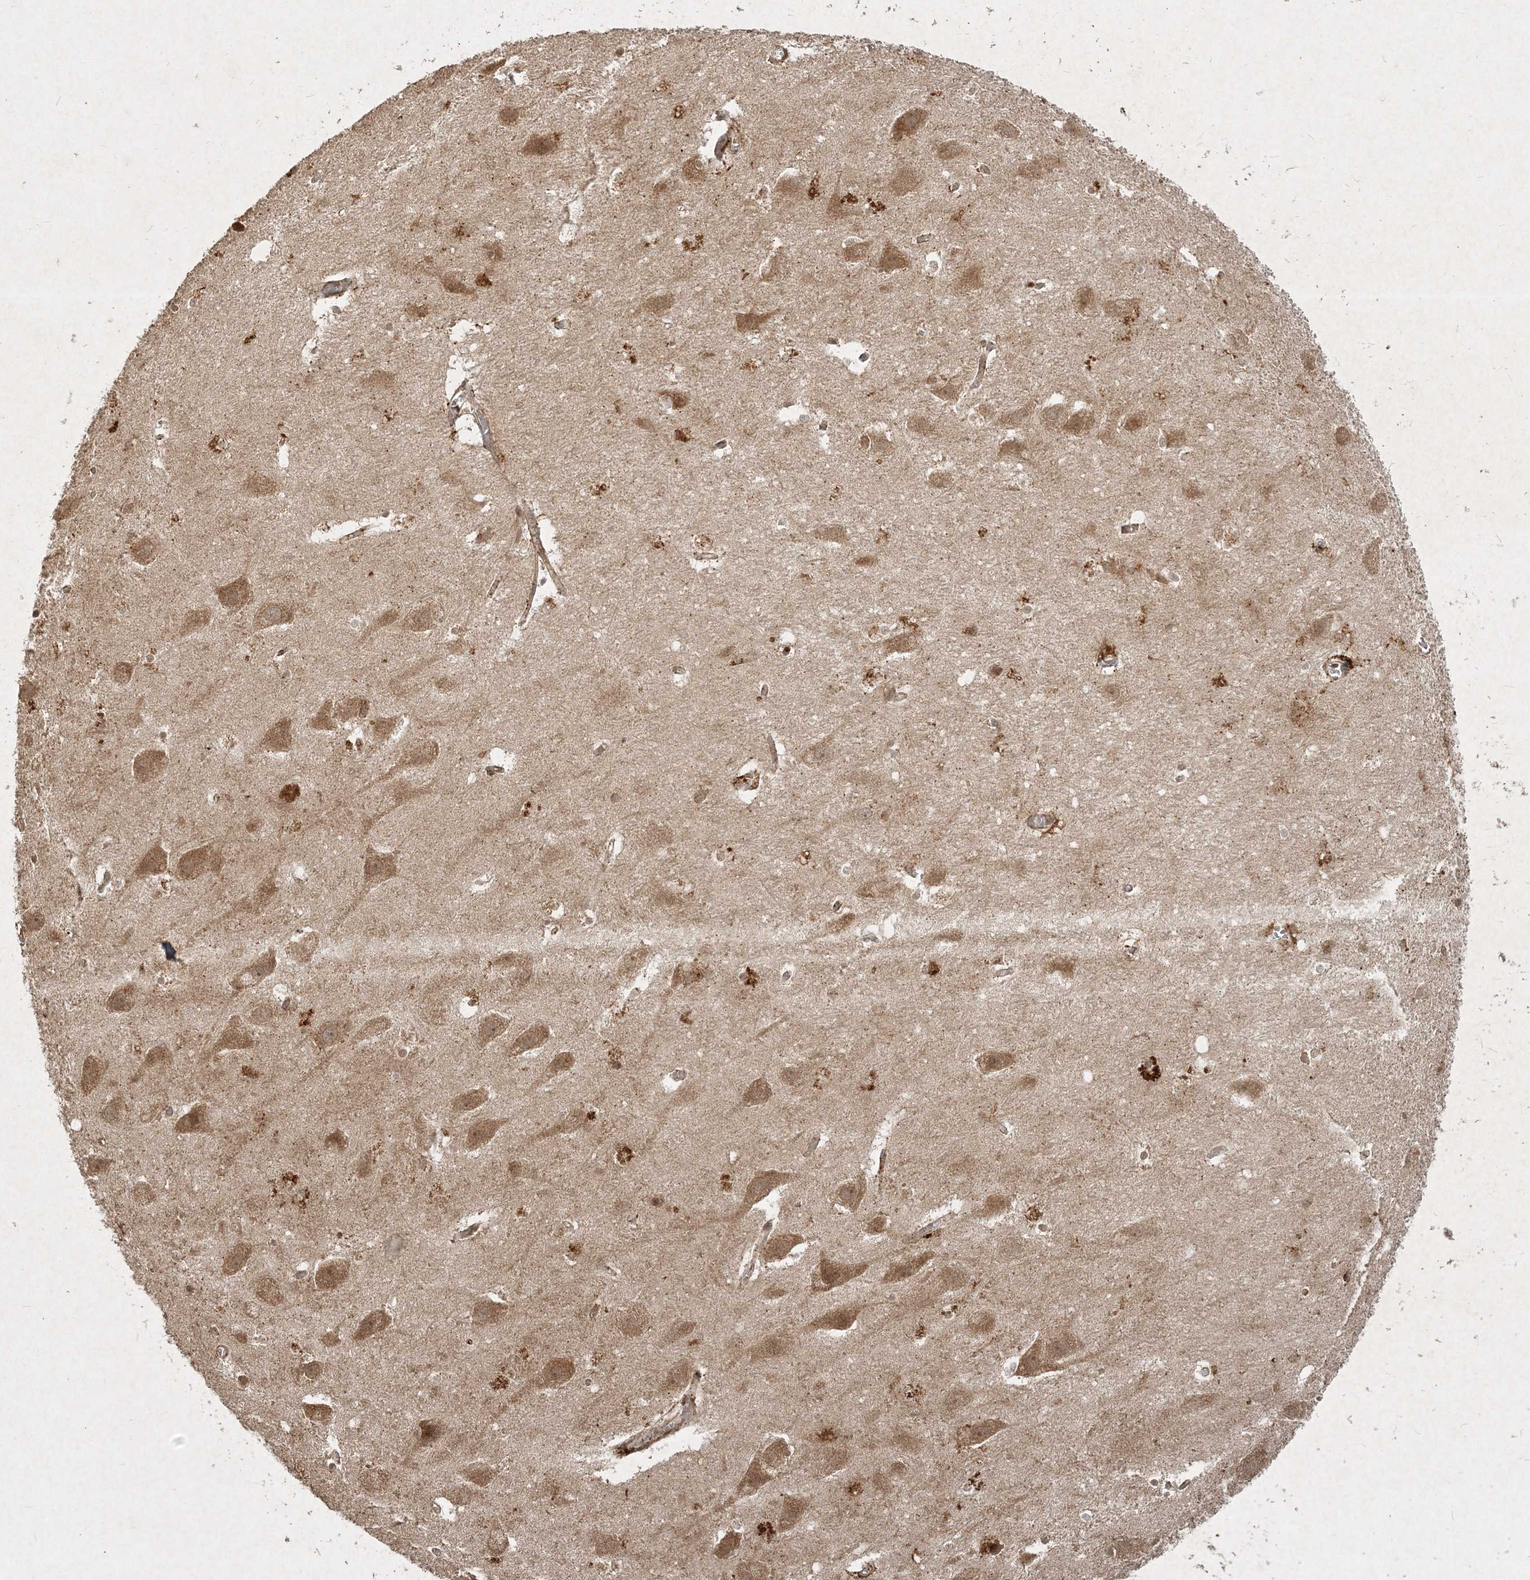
{"staining": {"intensity": "moderate", "quantity": "25%-75%", "location": "cytoplasmic/membranous,nuclear"}, "tissue": "hippocampus", "cell_type": "Glial cells", "image_type": "normal", "snomed": [{"axis": "morphology", "description": "Normal tissue, NOS"}, {"axis": "topography", "description": "Hippocampus"}], "caption": "This is an image of immunohistochemistry (IHC) staining of normal hippocampus, which shows moderate expression in the cytoplasmic/membranous,nuclear of glial cells.", "gene": "NARS1", "patient": {"sex": "female", "age": 52}}